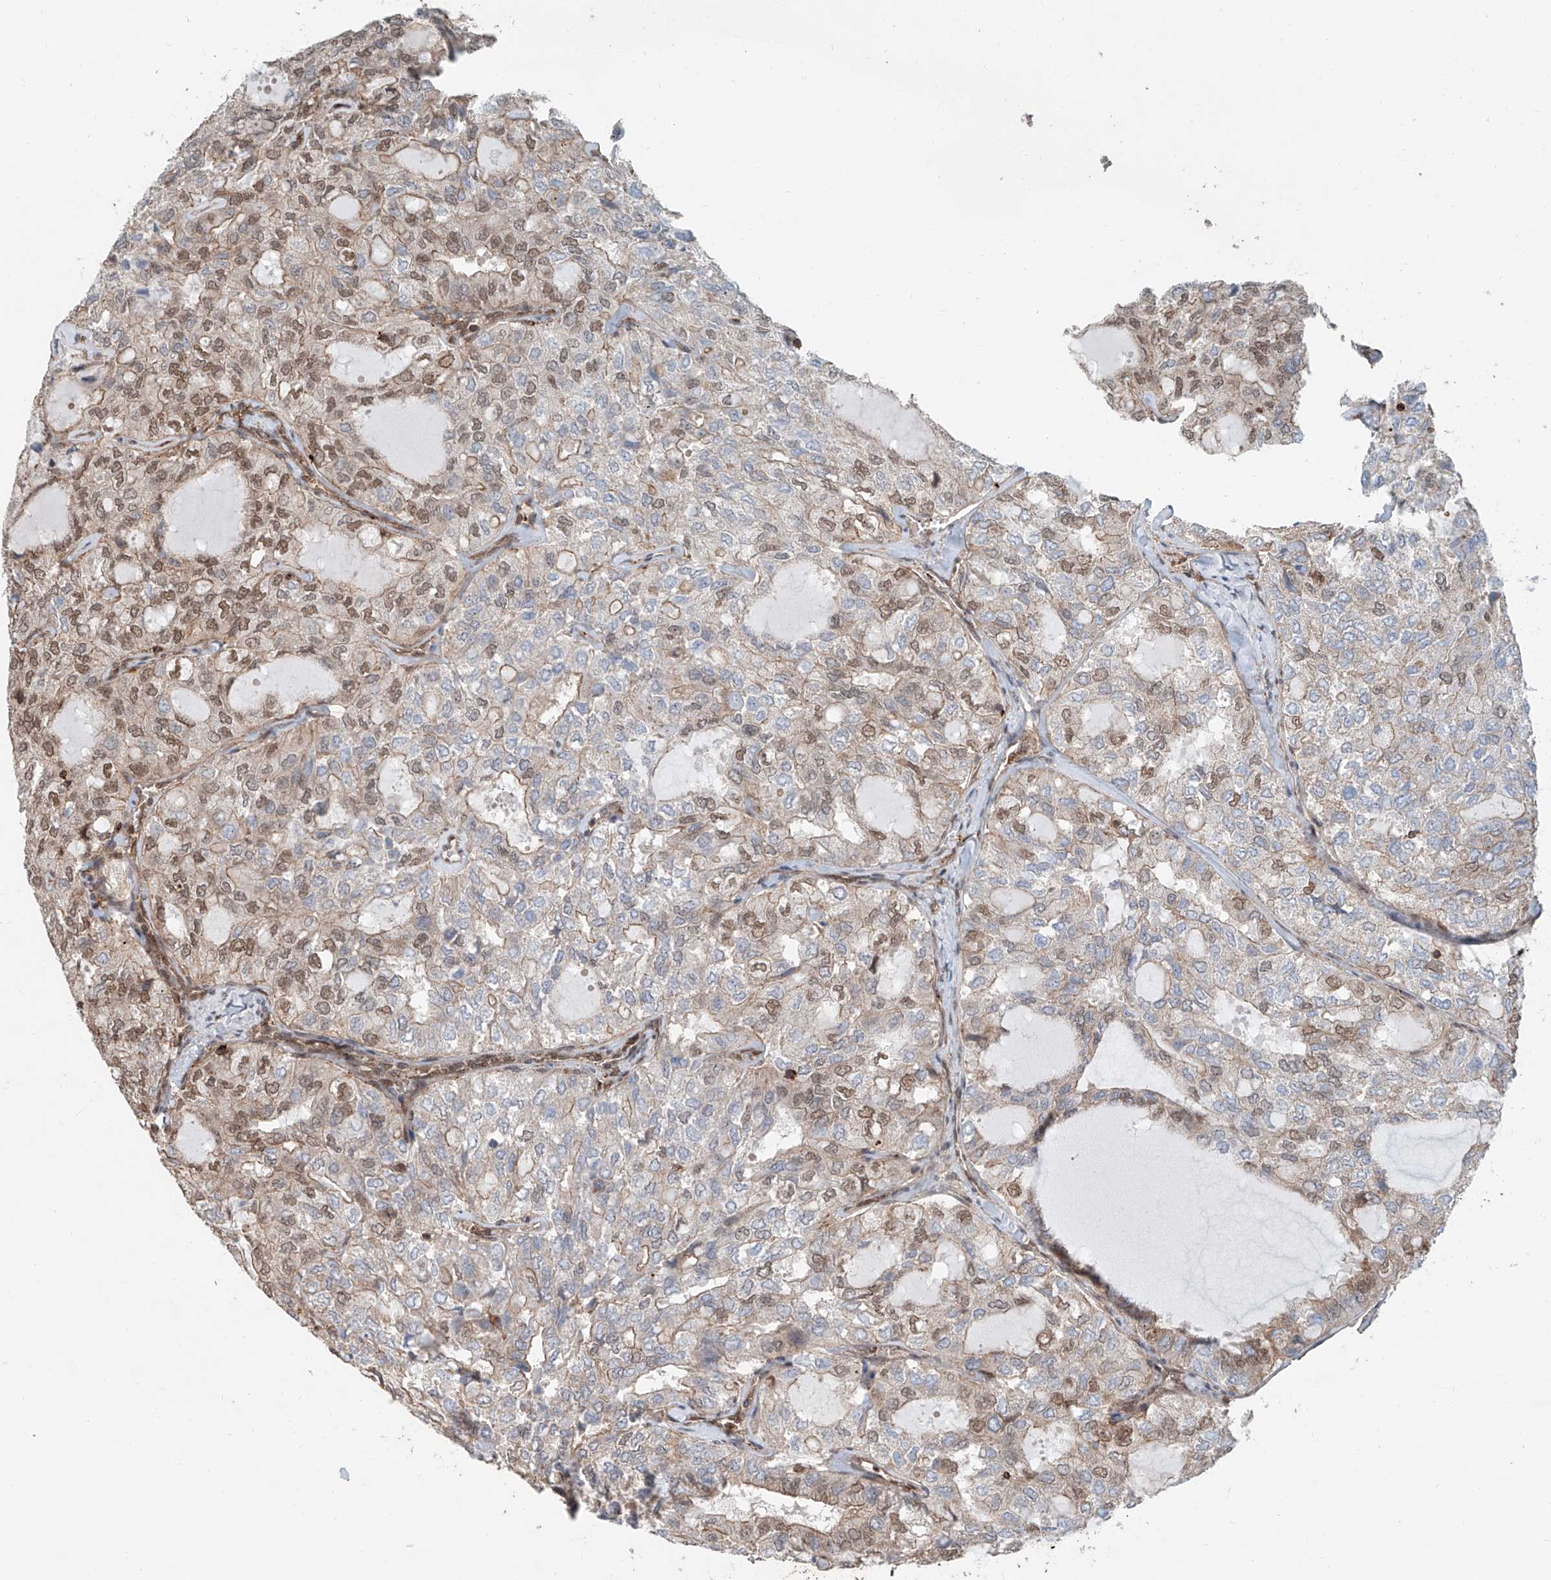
{"staining": {"intensity": "moderate", "quantity": "25%-75%", "location": "cytoplasmic/membranous,nuclear"}, "tissue": "thyroid cancer", "cell_type": "Tumor cells", "image_type": "cancer", "snomed": [{"axis": "morphology", "description": "Follicular adenoma carcinoma, NOS"}, {"axis": "topography", "description": "Thyroid gland"}], "caption": "Thyroid cancer (follicular adenoma carcinoma) was stained to show a protein in brown. There is medium levels of moderate cytoplasmic/membranous and nuclear expression in approximately 25%-75% of tumor cells. Using DAB (3,3'-diaminobenzidine) (brown) and hematoxylin (blue) stains, captured at high magnification using brightfield microscopy.", "gene": "SDE2", "patient": {"sex": "male", "age": 75}}